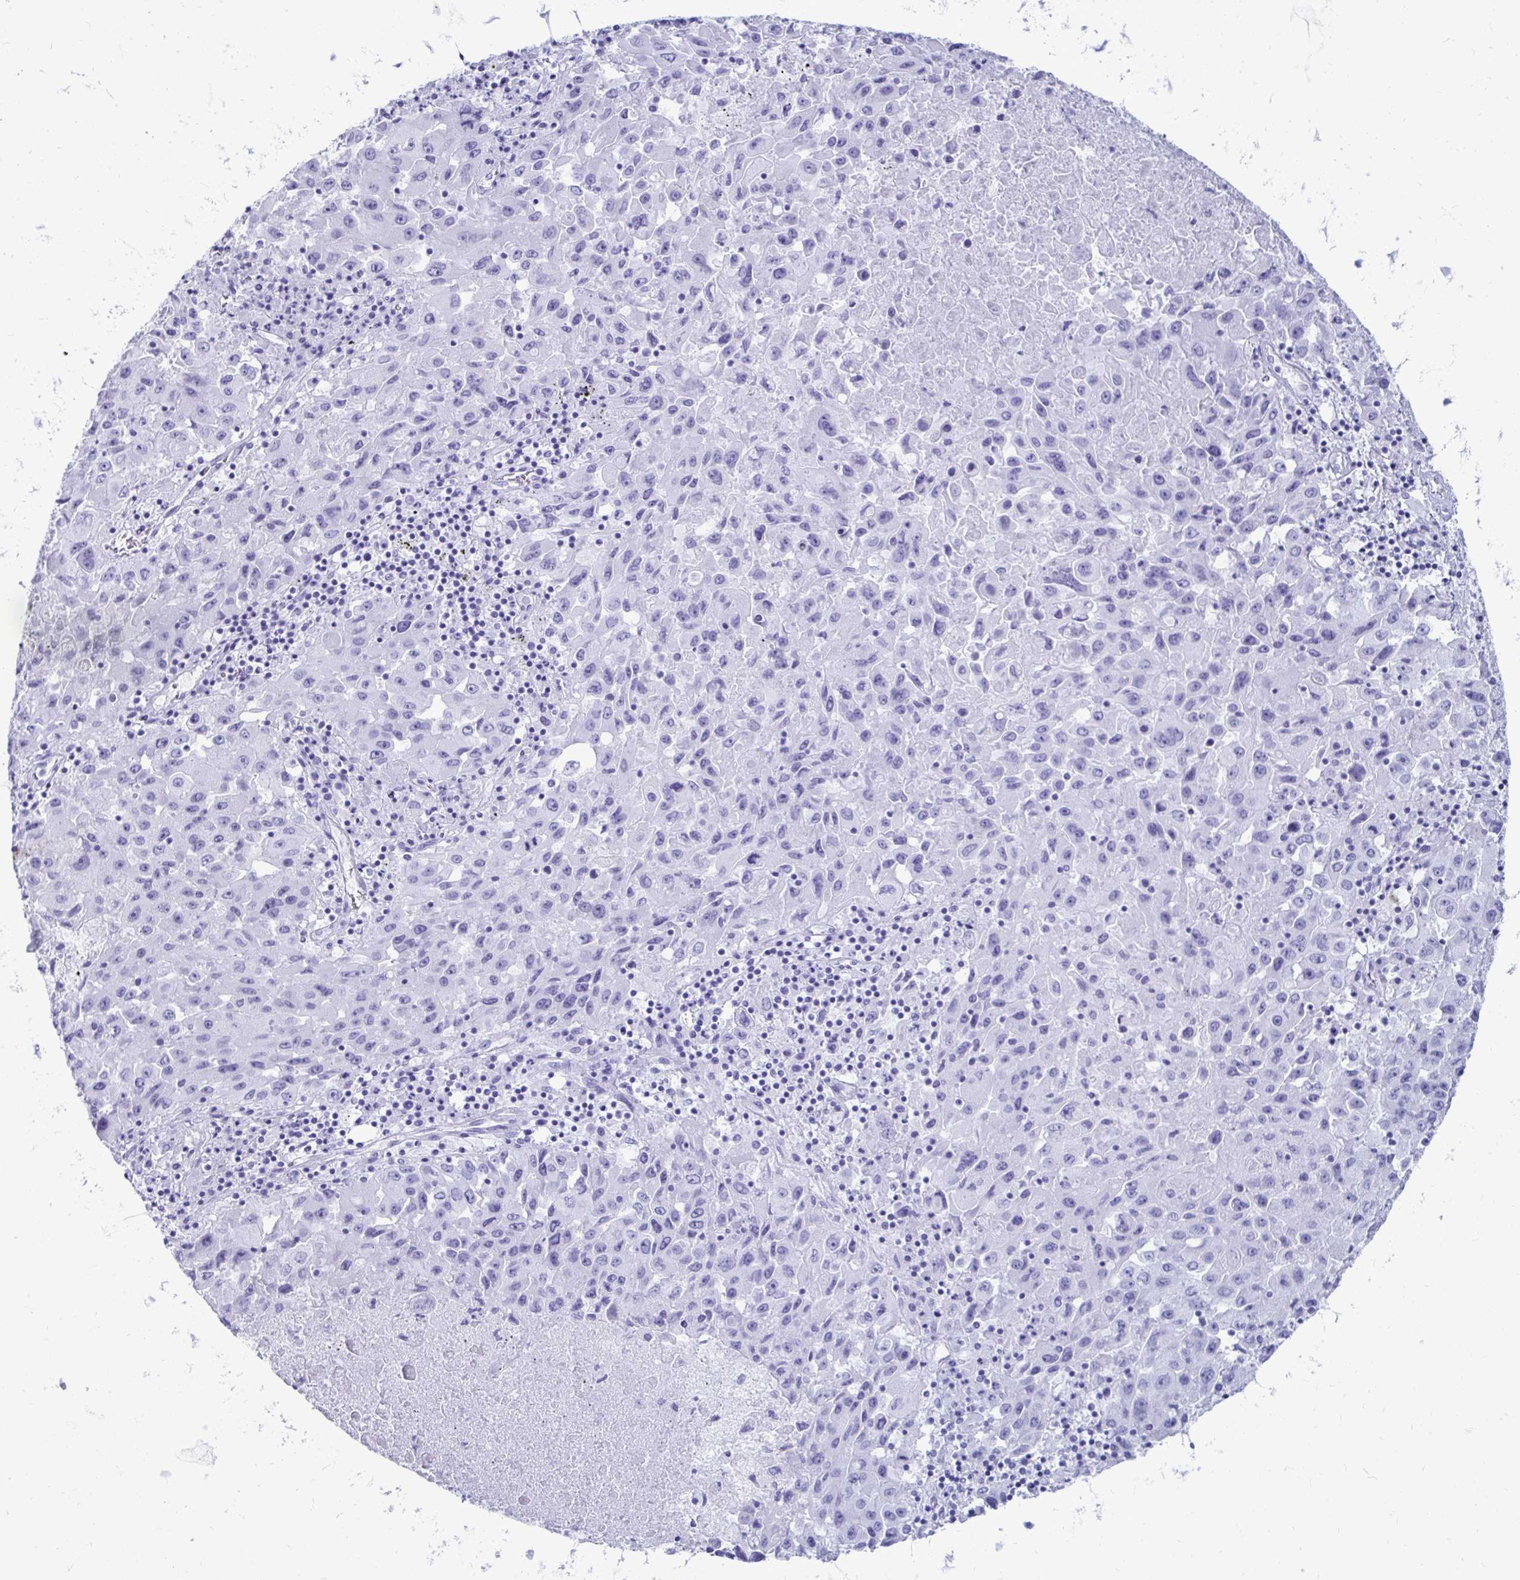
{"staining": {"intensity": "negative", "quantity": "none", "location": "none"}, "tissue": "lung cancer", "cell_type": "Tumor cells", "image_type": "cancer", "snomed": [{"axis": "morphology", "description": "Squamous cell carcinoma, NOS"}, {"axis": "topography", "description": "Lung"}], "caption": "There is no significant expression in tumor cells of lung cancer.", "gene": "OR10R2", "patient": {"sex": "male", "age": 63}}